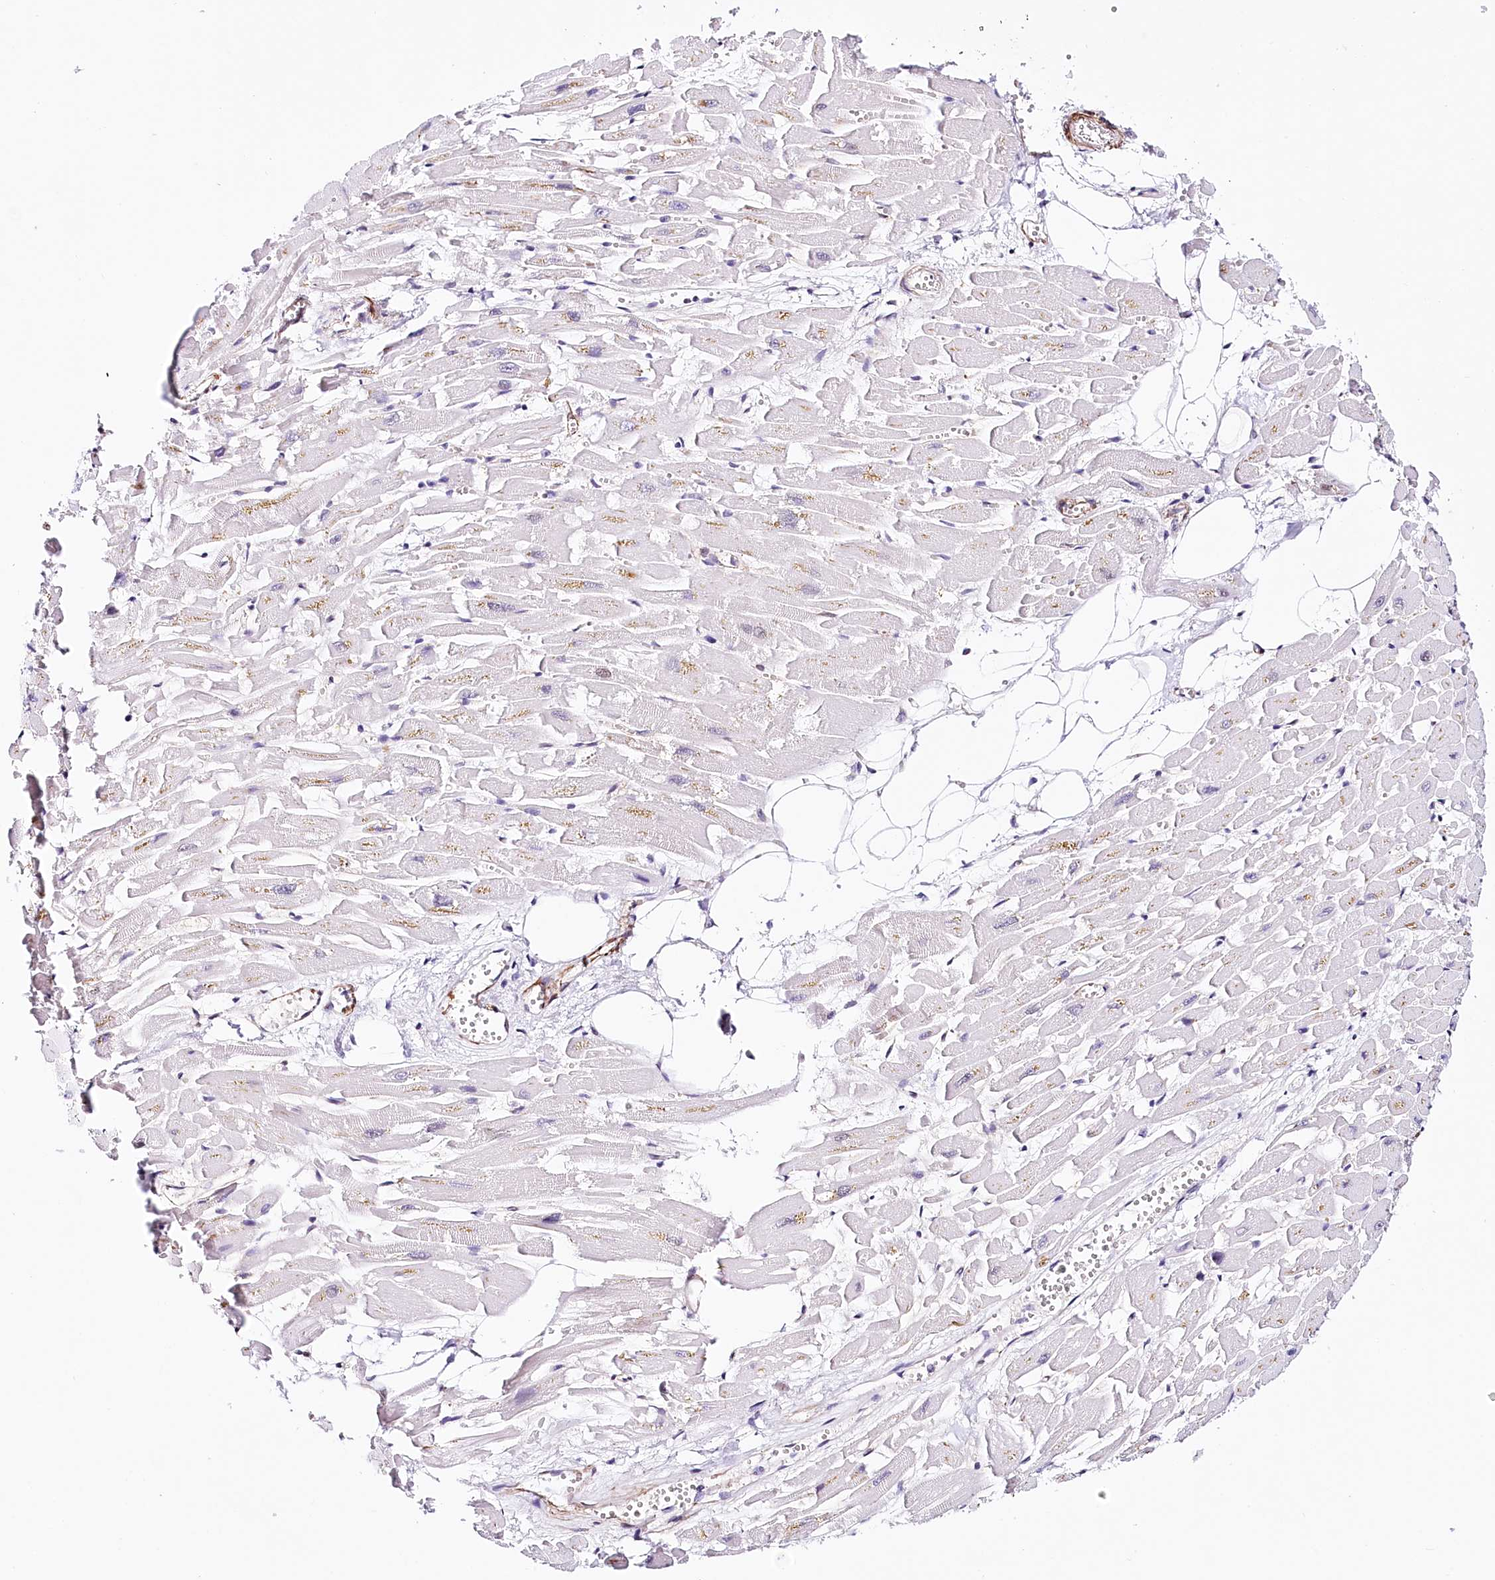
{"staining": {"intensity": "negative", "quantity": "none", "location": "none"}, "tissue": "heart muscle", "cell_type": "Cardiomyocytes", "image_type": "normal", "snomed": [{"axis": "morphology", "description": "Normal tissue, NOS"}, {"axis": "topography", "description": "Heart"}], "caption": "Micrograph shows no protein expression in cardiomyocytes of unremarkable heart muscle. (Brightfield microscopy of DAB immunohistochemistry (IHC) at high magnification).", "gene": "PPP2R5B", "patient": {"sex": "female", "age": 64}}